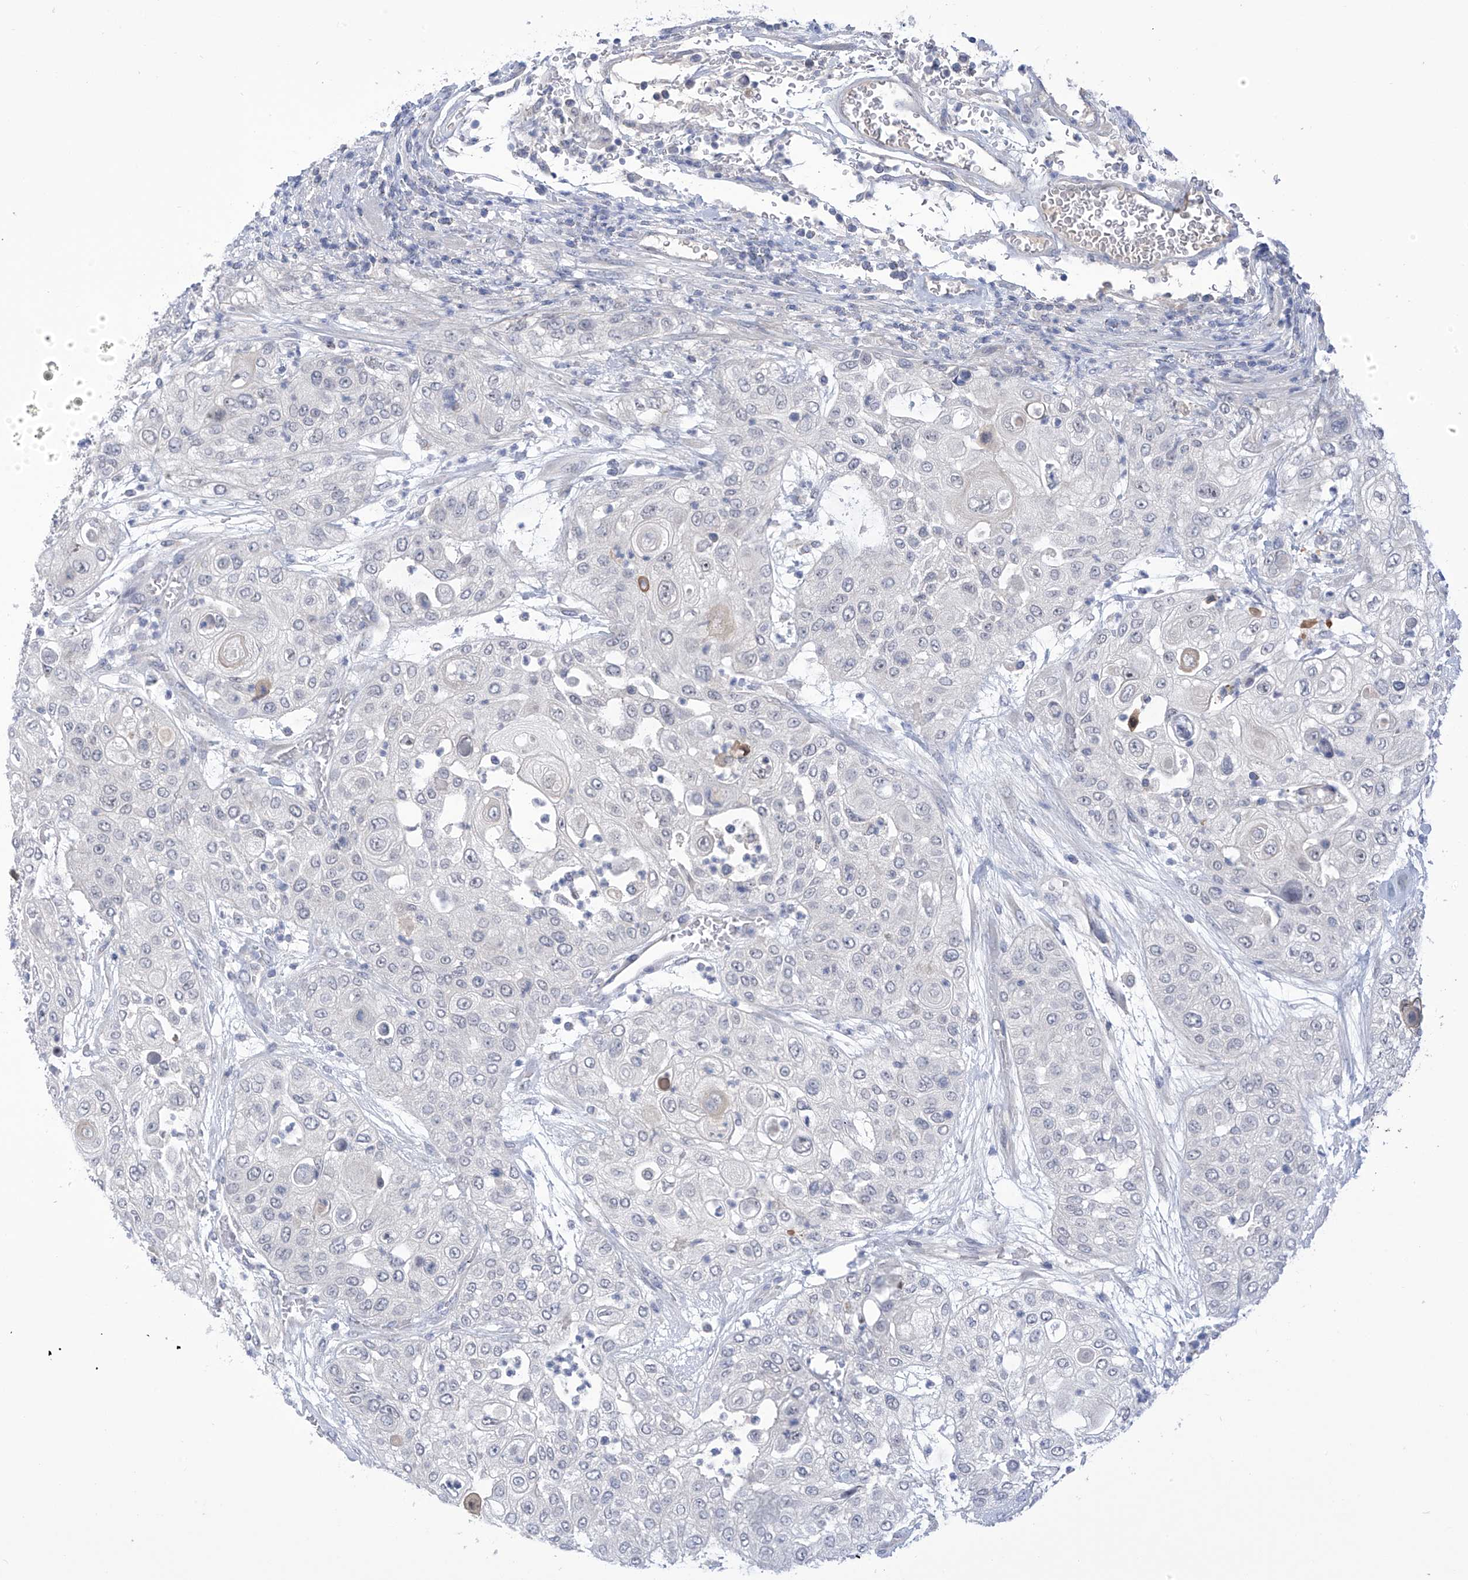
{"staining": {"intensity": "negative", "quantity": "none", "location": "none"}, "tissue": "urothelial cancer", "cell_type": "Tumor cells", "image_type": "cancer", "snomed": [{"axis": "morphology", "description": "Urothelial carcinoma, High grade"}, {"axis": "topography", "description": "Urinary bladder"}], "caption": "The histopathology image displays no significant positivity in tumor cells of high-grade urothelial carcinoma.", "gene": "IBA57", "patient": {"sex": "female", "age": 79}}